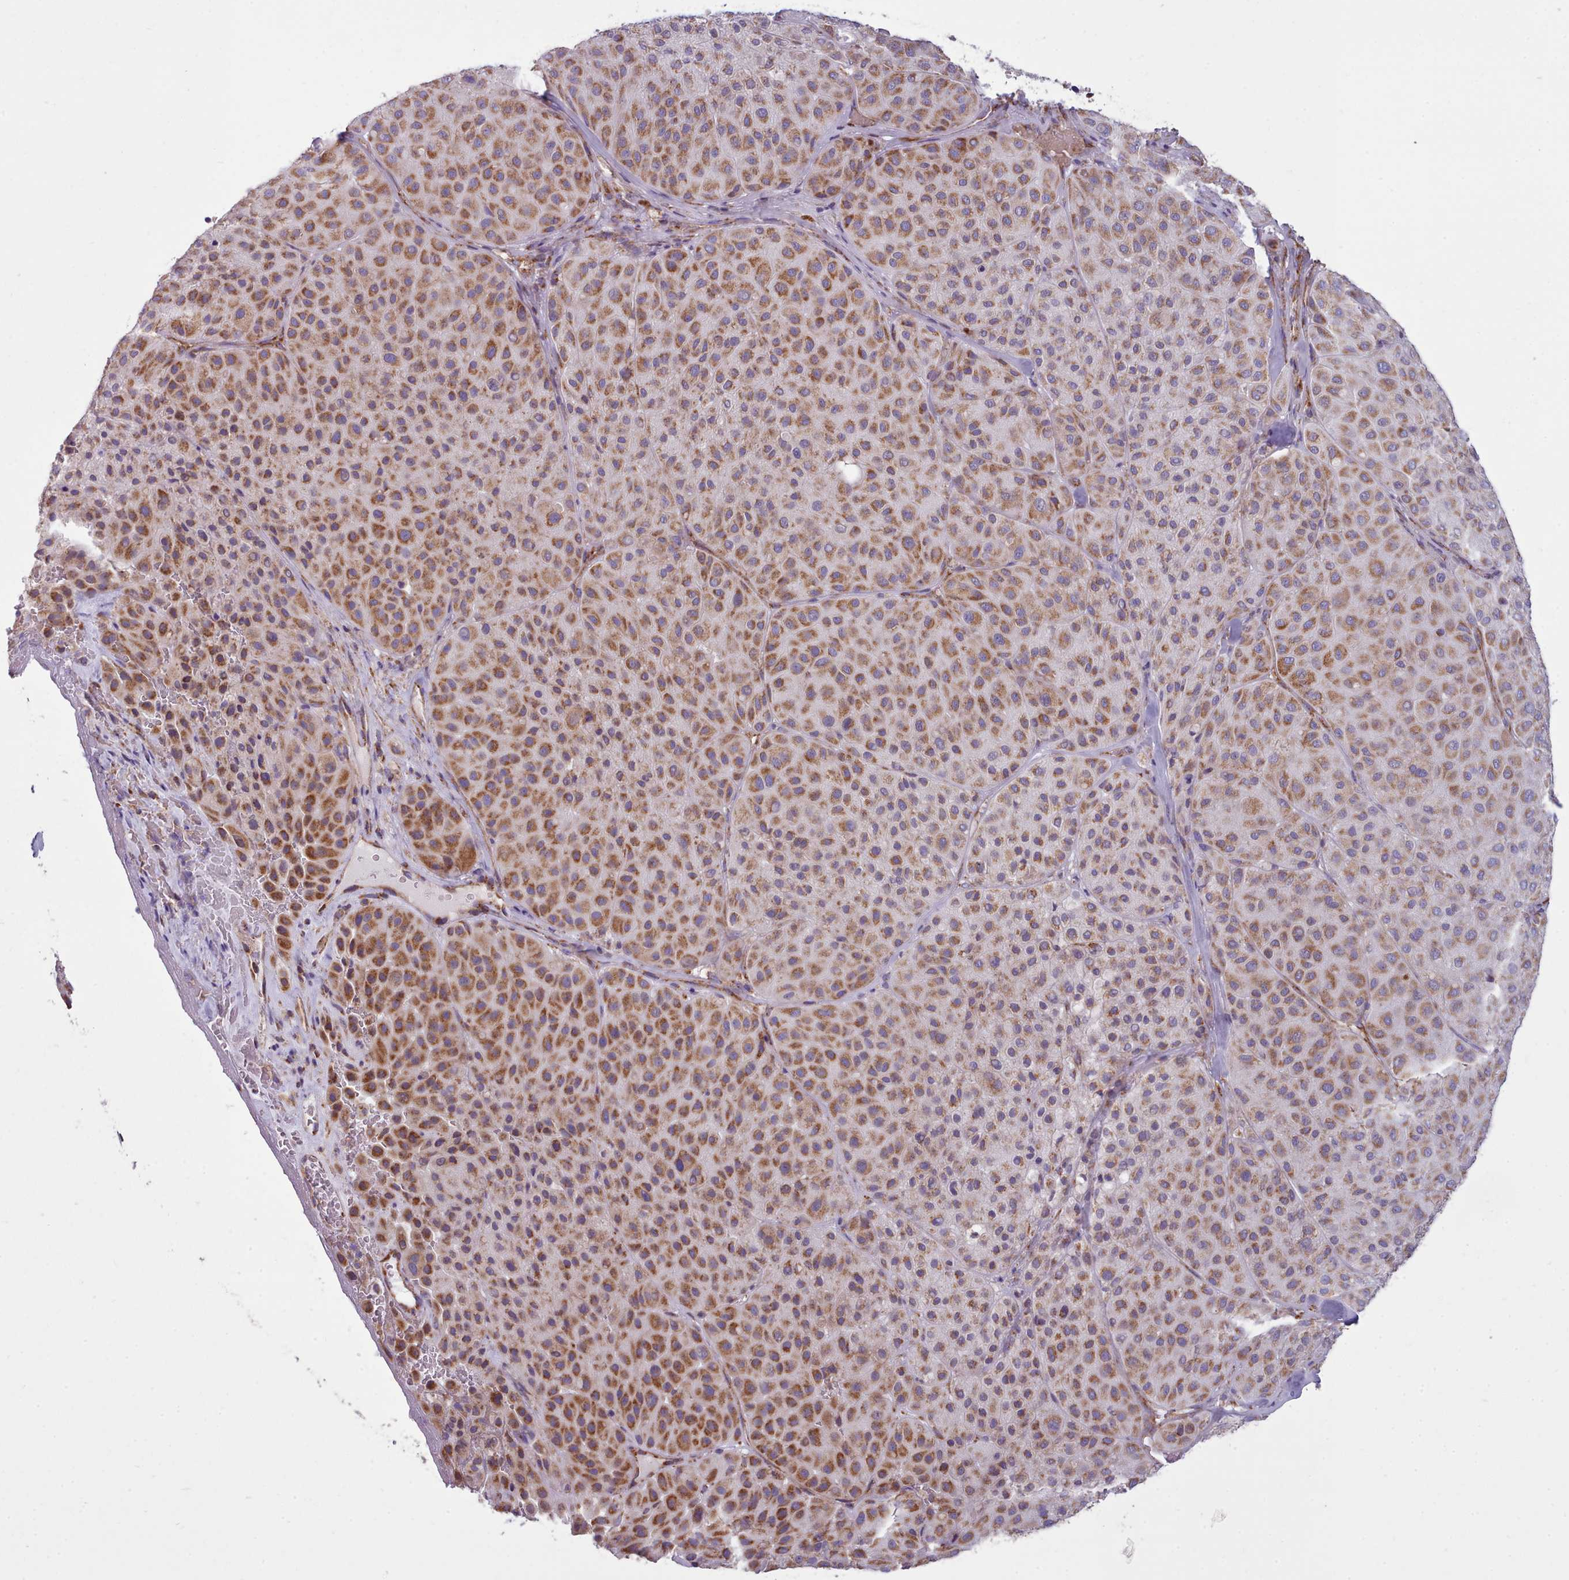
{"staining": {"intensity": "moderate", "quantity": ">75%", "location": "cytoplasmic/membranous"}, "tissue": "melanoma", "cell_type": "Tumor cells", "image_type": "cancer", "snomed": [{"axis": "morphology", "description": "Malignant melanoma, Metastatic site"}, {"axis": "topography", "description": "Smooth muscle"}], "caption": "Brown immunohistochemical staining in human melanoma exhibits moderate cytoplasmic/membranous positivity in approximately >75% of tumor cells.", "gene": "SRP54", "patient": {"sex": "male", "age": 41}}